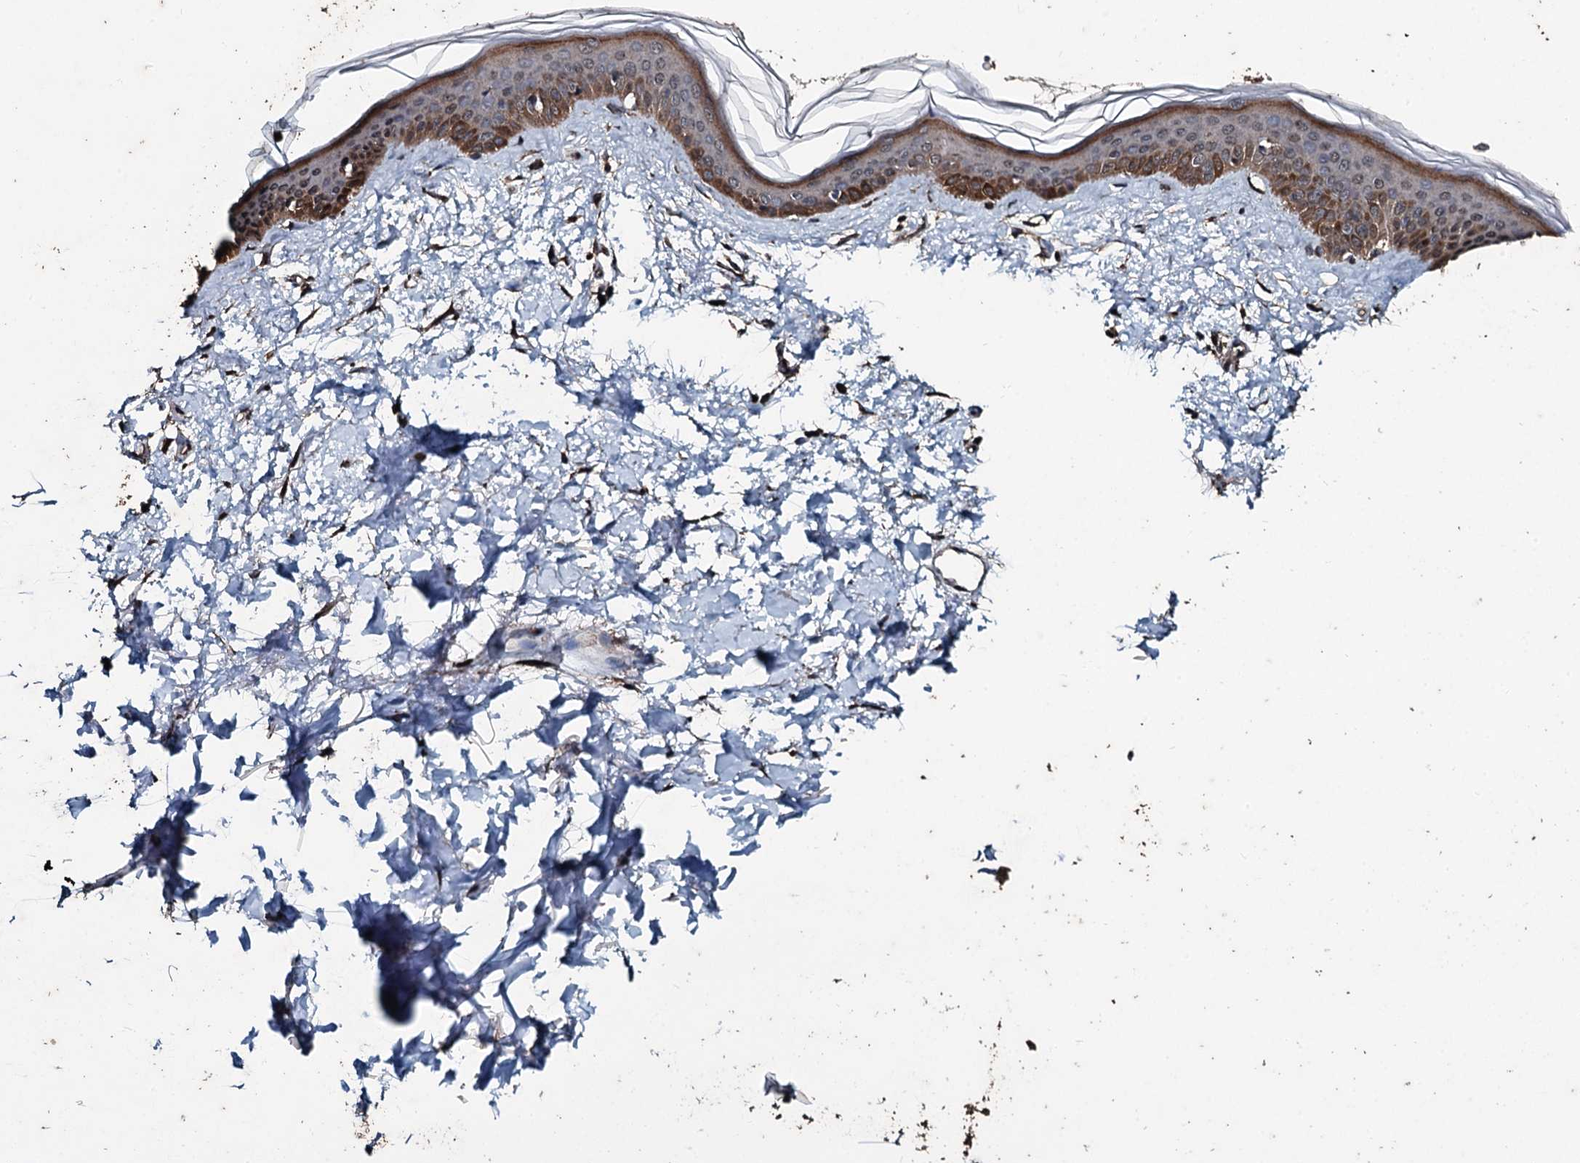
{"staining": {"intensity": "strong", "quantity": ">75%", "location": "cytoplasmic/membranous"}, "tissue": "skin", "cell_type": "Fibroblasts", "image_type": "normal", "snomed": [{"axis": "morphology", "description": "Normal tissue, NOS"}, {"axis": "topography", "description": "Skin"}], "caption": "The photomicrograph displays a brown stain indicating the presence of a protein in the cytoplasmic/membranous of fibroblasts in skin.", "gene": "FAAP24", "patient": {"sex": "female", "age": 58}}